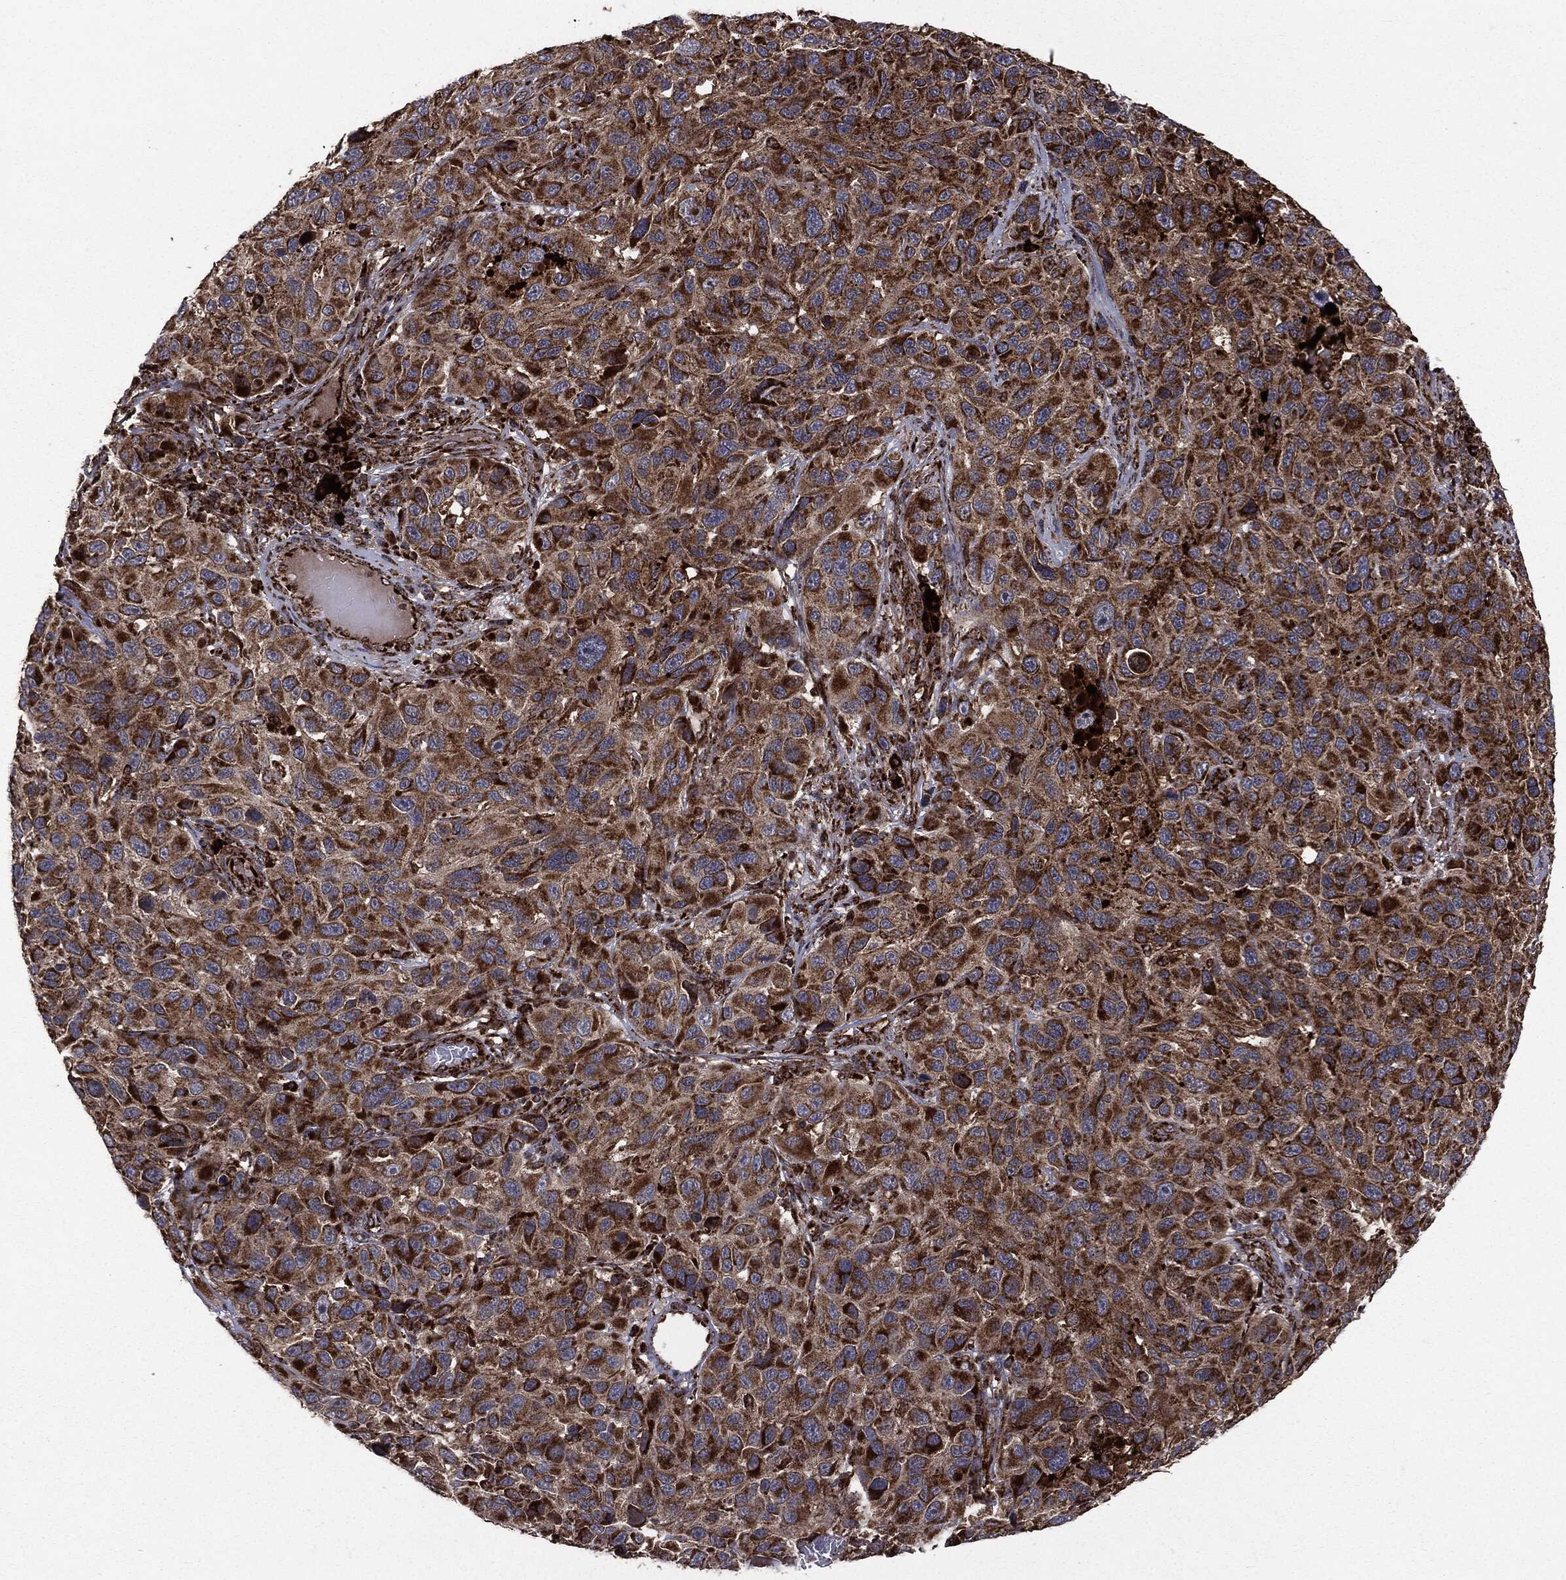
{"staining": {"intensity": "strong", "quantity": ">75%", "location": "cytoplasmic/membranous"}, "tissue": "melanoma", "cell_type": "Tumor cells", "image_type": "cancer", "snomed": [{"axis": "morphology", "description": "Malignant melanoma, NOS"}, {"axis": "topography", "description": "Skin"}], "caption": "DAB (3,3'-diaminobenzidine) immunohistochemical staining of malignant melanoma demonstrates strong cytoplasmic/membranous protein staining in about >75% of tumor cells.", "gene": "MAP2K1", "patient": {"sex": "male", "age": 53}}